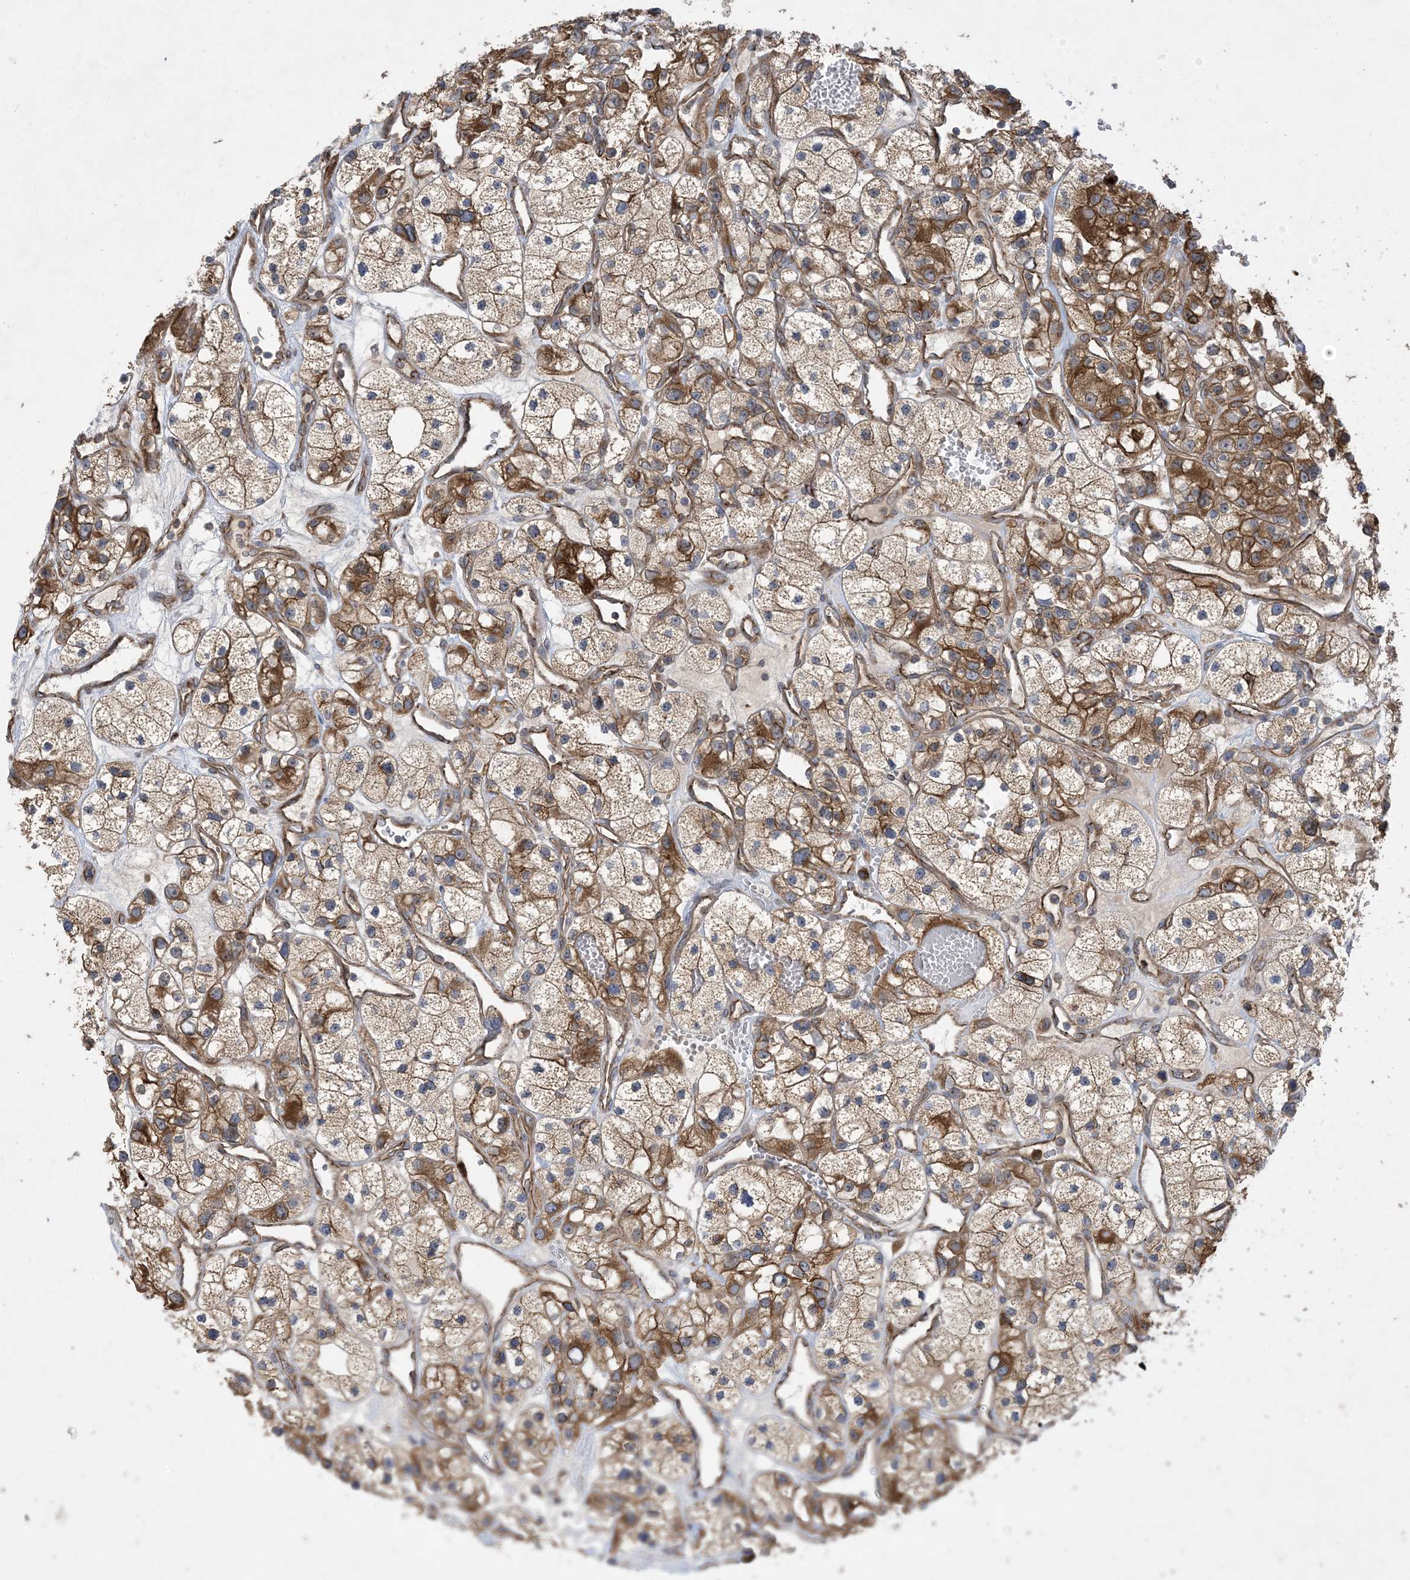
{"staining": {"intensity": "moderate", "quantity": ">75%", "location": "cytoplasmic/membranous"}, "tissue": "renal cancer", "cell_type": "Tumor cells", "image_type": "cancer", "snomed": [{"axis": "morphology", "description": "Adenocarcinoma, NOS"}, {"axis": "topography", "description": "Kidney"}], "caption": "A micrograph showing moderate cytoplasmic/membranous expression in about >75% of tumor cells in adenocarcinoma (renal), as visualized by brown immunohistochemical staining.", "gene": "OTOP1", "patient": {"sex": "female", "age": 57}}